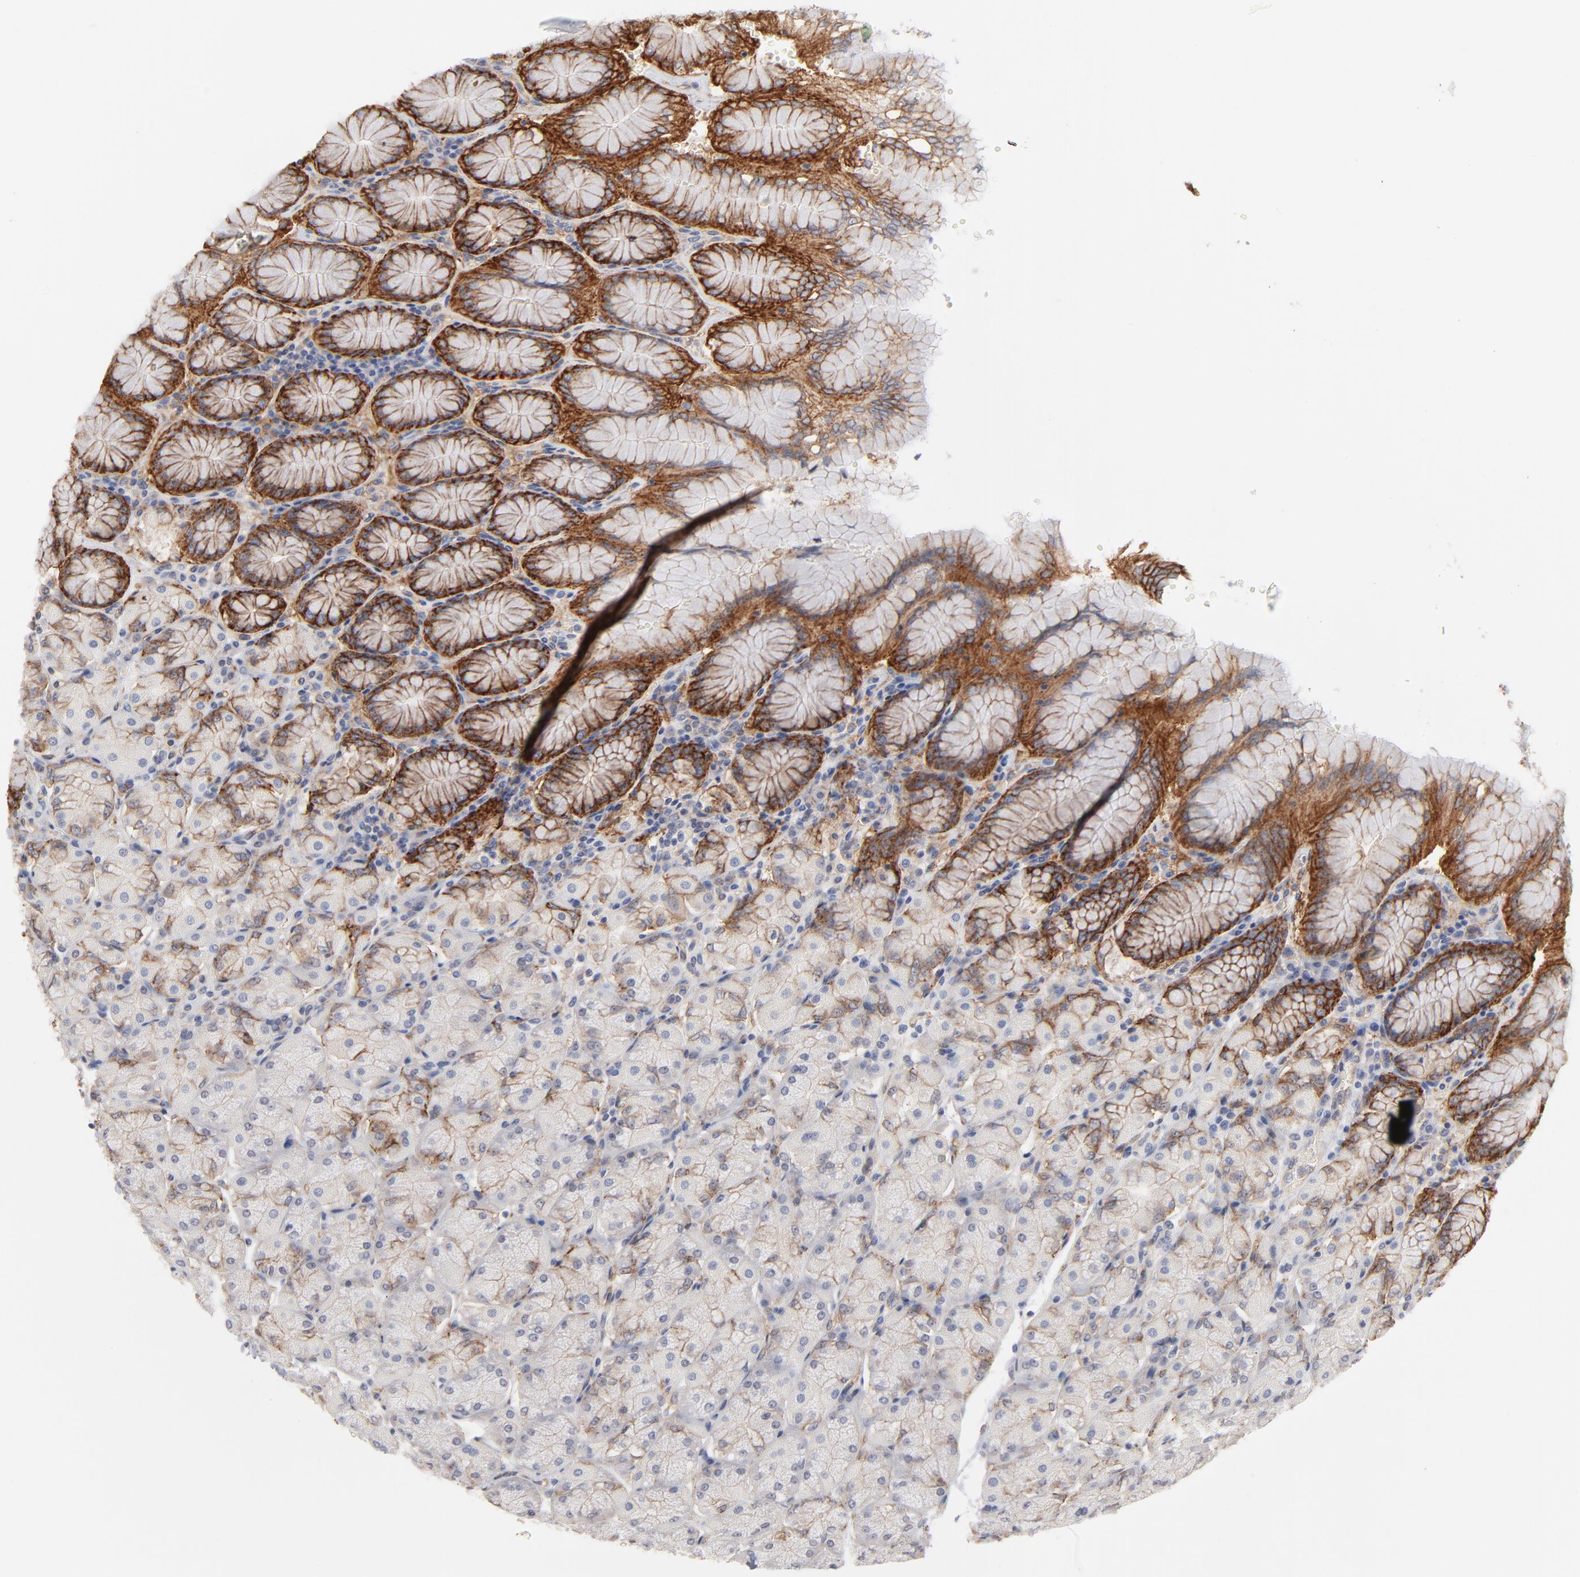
{"staining": {"intensity": "strong", "quantity": "25%-75%", "location": "cytoplasmic/membranous"}, "tissue": "stomach", "cell_type": "Glandular cells", "image_type": "normal", "snomed": [{"axis": "morphology", "description": "Normal tissue, NOS"}, {"axis": "topography", "description": "Stomach, upper"}, {"axis": "topography", "description": "Stomach"}], "caption": "The micrograph shows immunohistochemical staining of benign stomach. There is strong cytoplasmic/membranous expression is appreciated in approximately 25%-75% of glandular cells.", "gene": "SLC16A1", "patient": {"sex": "male", "age": 76}}